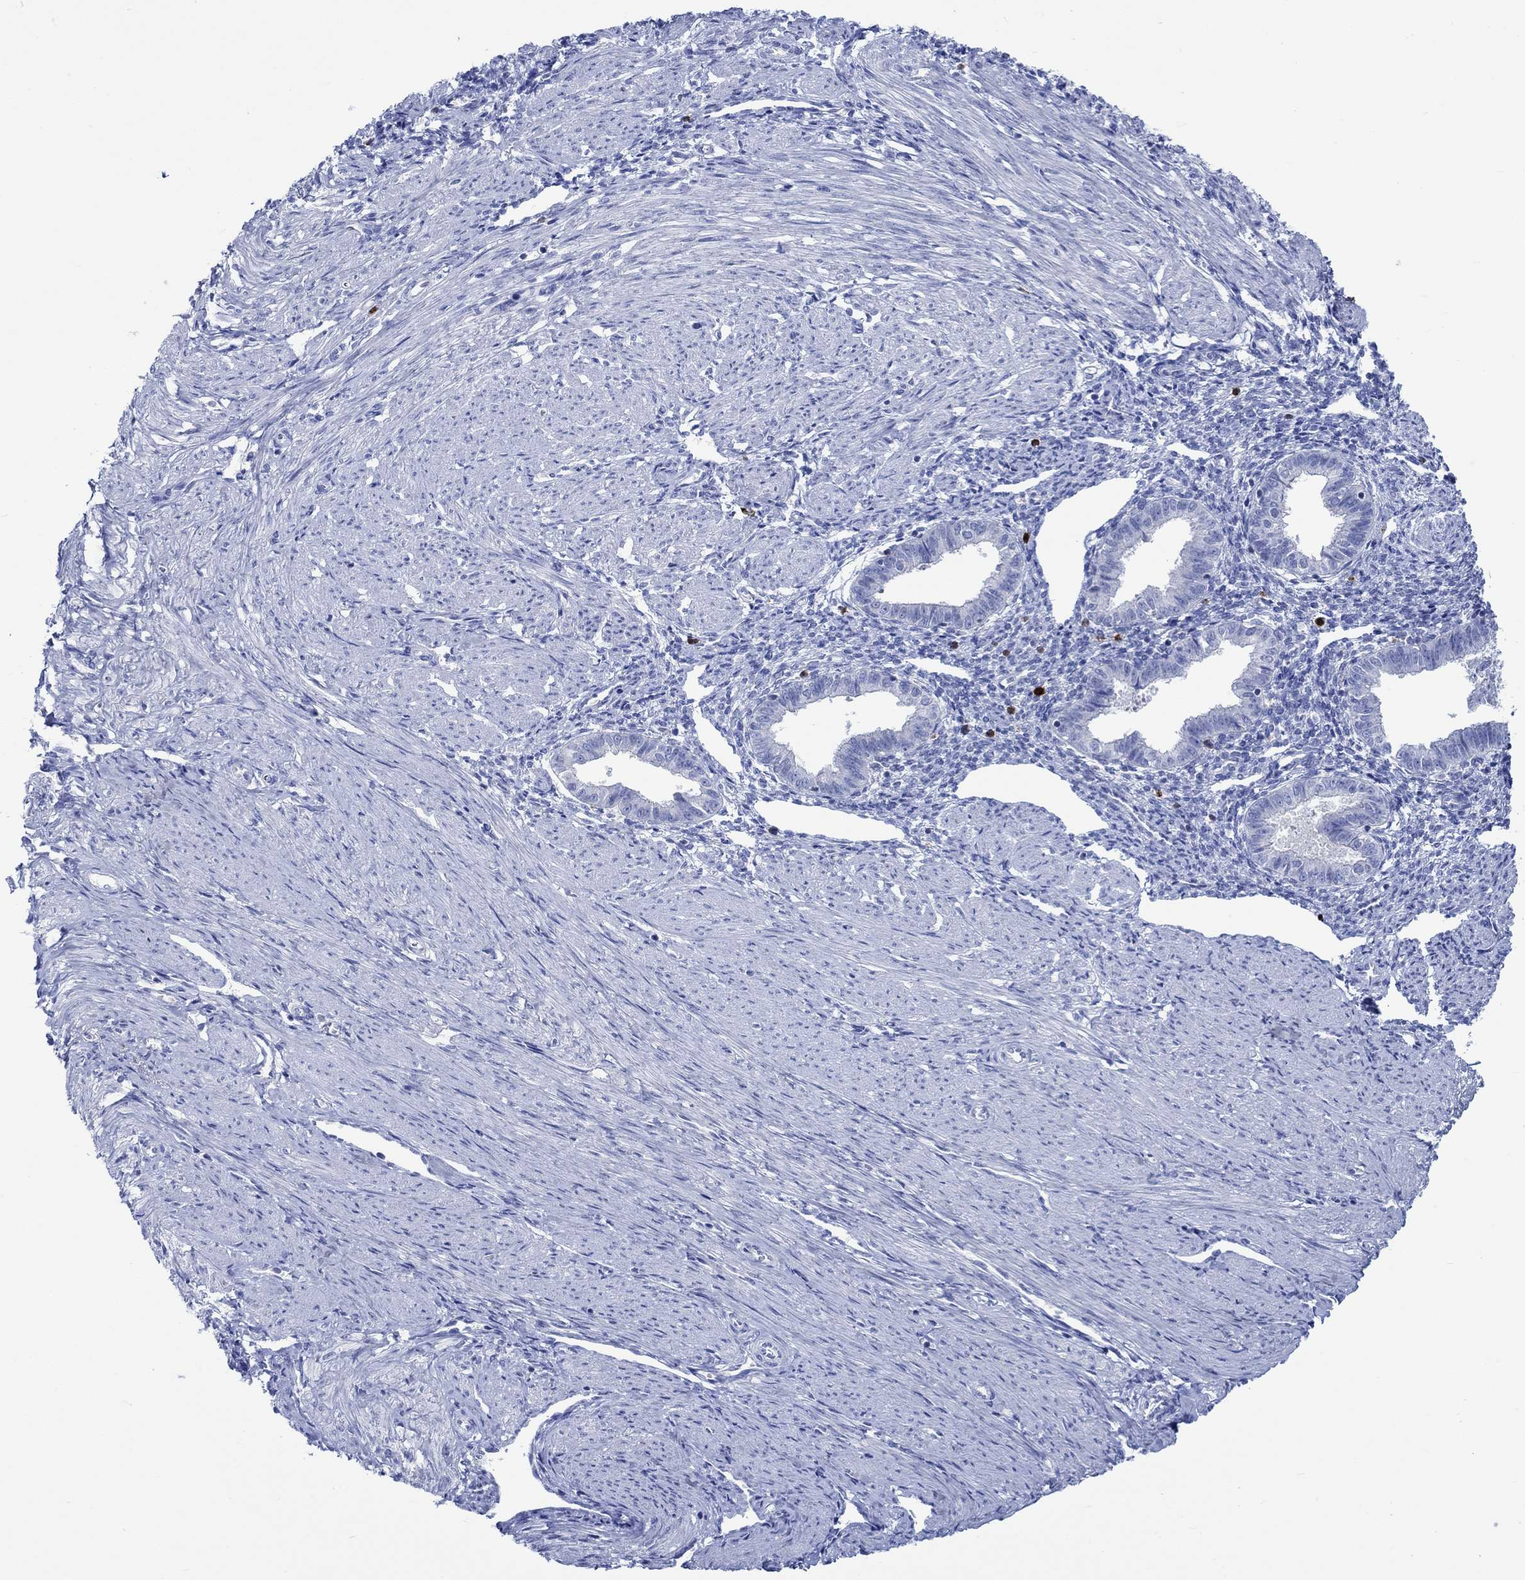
{"staining": {"intensity": "negative", "quantity": "none", "location": "none"}, "tissue": "endometrium", "cell_type": "Cells in endometrial stroma", "image_type": "normal", "snomed": [{"axis": "morphology", "description": "Normal tissue, NOS"}, {"axis": "topography", "description": "Endometrium"}], "caption": "Cells in endometrial stroma show no significant staining in normal endometrium.", "gene": "PTPRN2", "patient": {"sex": "female", "age": 37}}